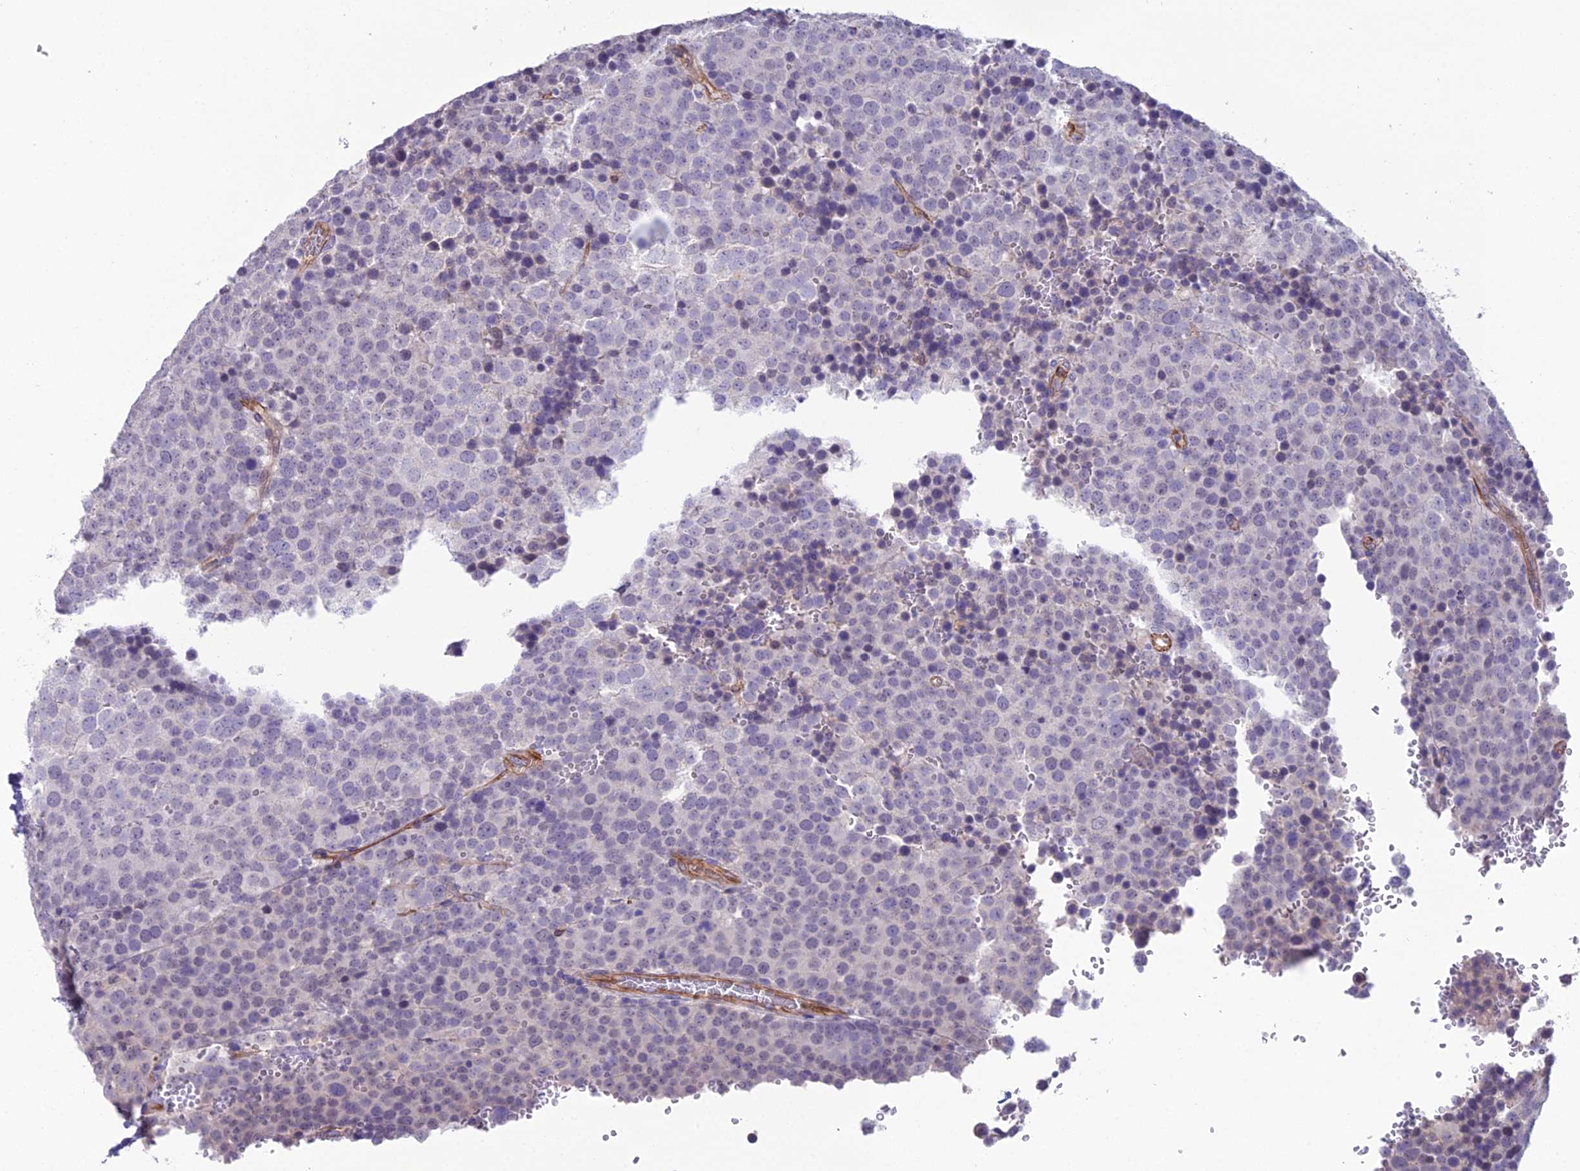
{"staining": {"intensity": "negative", "quantity": "none", "location": "none"}, "tissue": "testis cancer", "cell_type": "Tumor cells", "image_type": "cancer", "snomed": [{"axis": "morphology", "description": "Seminoma, NOS"}, {"axis": "topography", "description": "Testis"}], "caption": "The histopathology image shows no staining of tumor cells in seminoma (testis).", "gene": "CFAP47", "patient": {"sex": "male", "age": 71}}